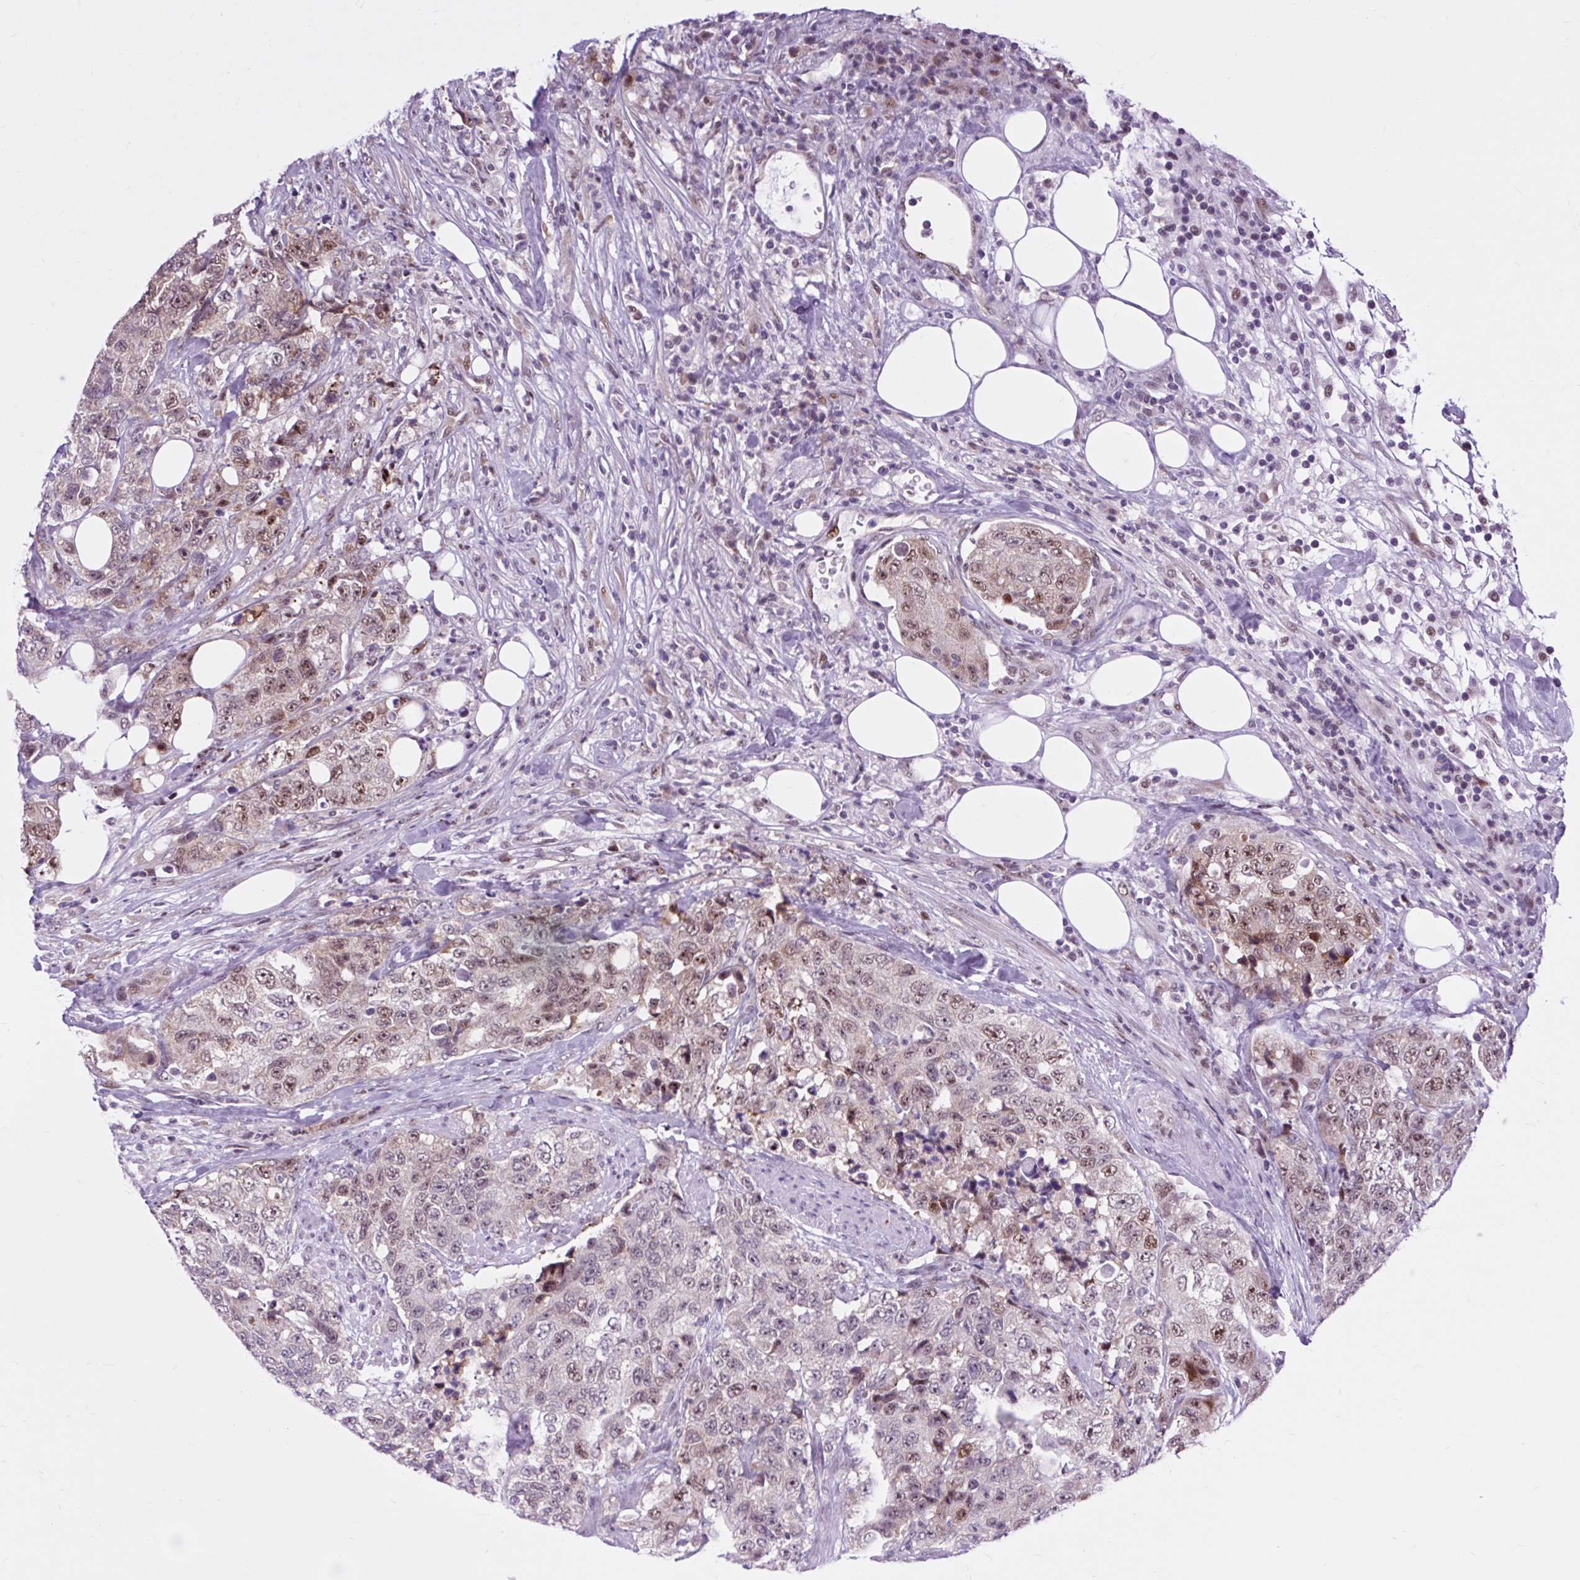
{"staining": {"intensity": "moderate", "quantity": ">75%", "location": "nuclear"}, "tissue": "urothelial cancer", "cell_type": "Tumor cells", "image_type": "cancer", "snomed": [{"axis": "morphology", "description": "Urothelial carcinoma, High grade"}, {"axis": "topography", "description": "Urinary bladder"}], "caption": "Immunohistochemistry (IHC) photomicrograph of high-grade urothelial carcinoma stained for a protein (brown), which displays medium levels of moderate nuclear staining in approximately >75% of tumor cells.", "gene": "CLK2", "patient": {"sex": "female", "age": 78}}